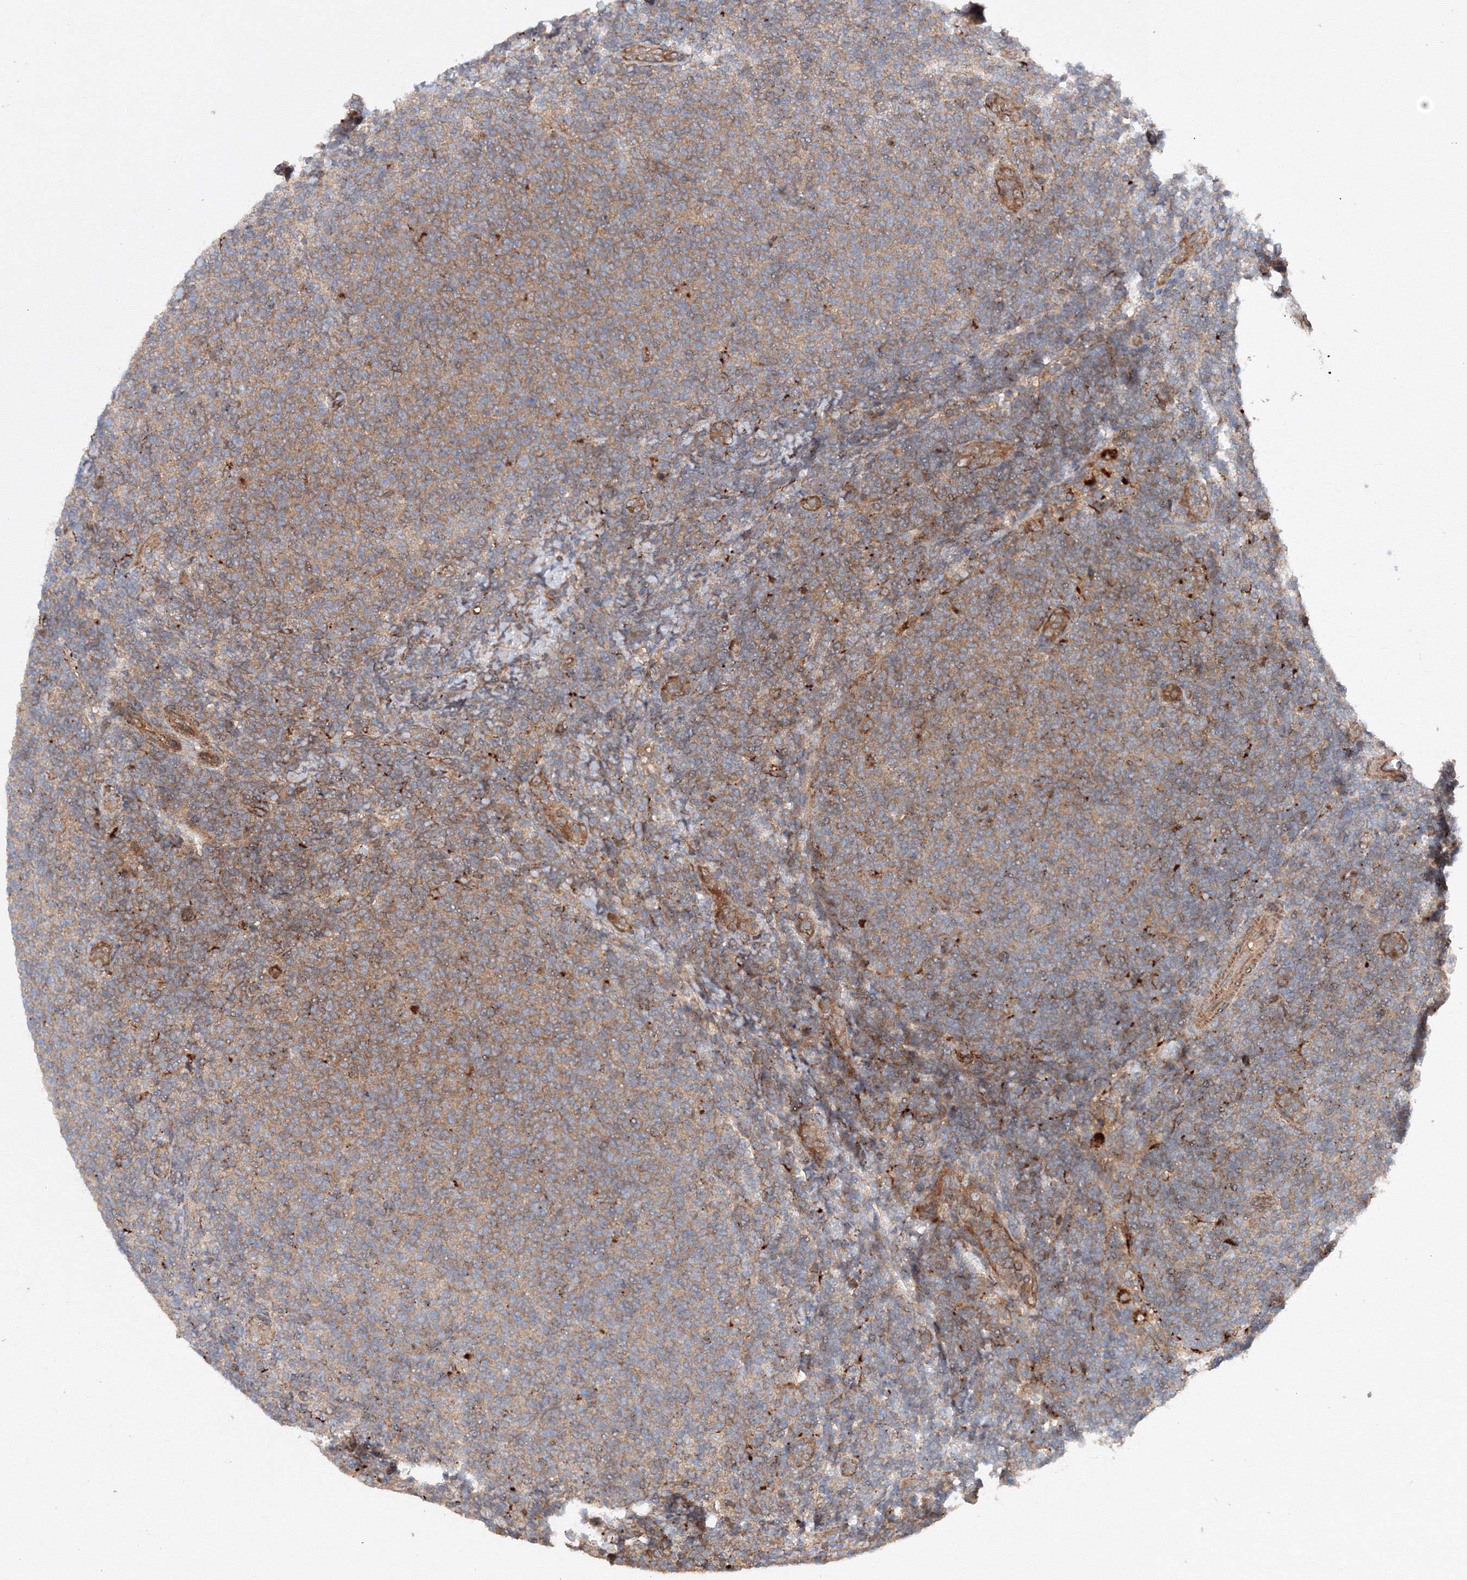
{"staining": {"intensity": "moderate", "quantity": "25%-75%", "location": "cytoplasmic/membranous"}, "tissue": "lymphoma", "cell_type": "Tumor cells", "image_type": "cancer", "snomed": [{"axis": "morphology", "description": "Malignant lymphoma, non-Hodgkin's type, Low grade"}, {"axis": "topography", "description": "Lymph node"}], "caption": "A high-resolution histopathology image shows immunohistochemistry staining of malignant lymphoma, non-Hodgkin's type (low-grade), which reveals moderate cytoplasmic/membranous expression in about 25%-75% of tumor cells. The staining is performed using DAB brown chromogen to label protein expression. The nuclei are counter-stained blue using hematoxylin.", "gene": "DCTD", "patient": {"sex": "male", "age": 66}}